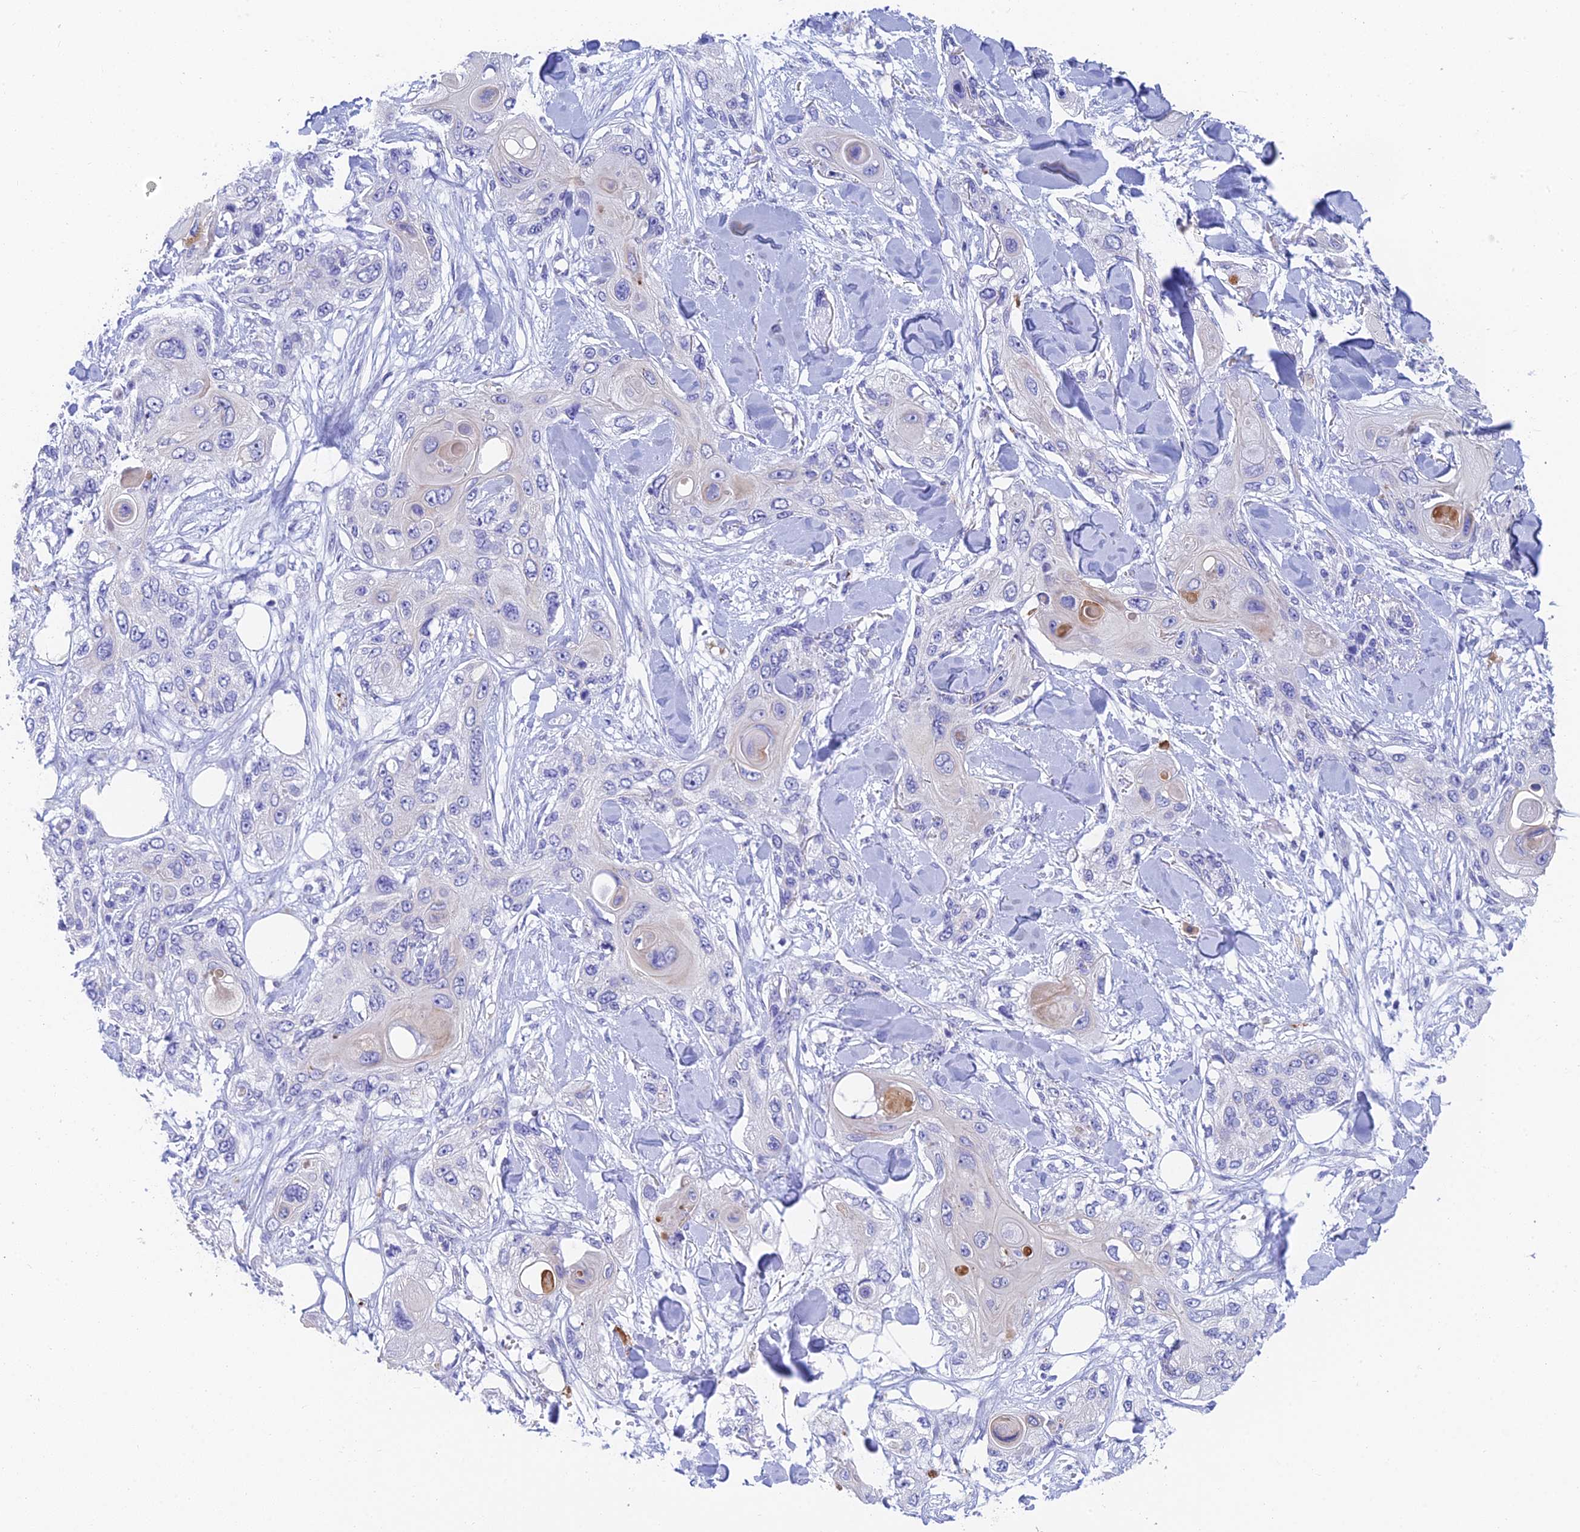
{"staining": {"intensity": "negative", "quantity": "none", "location": "none"}, "tissue": "skin cancer", "cell_type": "Tumor cells", "image_type": "cancer", "snomed": [{"axis": "morphology", "description": "Normal tissue, NOS"}, {"axis": "morphology", "description": "Squamous cell carcinoma, NOS"}, {"axis": "topography", "description": "Skin"}], "caption": "Human skin squamous cell carcinoma stained for a protein using IHC displays no positivity in tumor cells.", "gene": "ADAMTS13", "patient": {"sex": "male", "age": 72}}